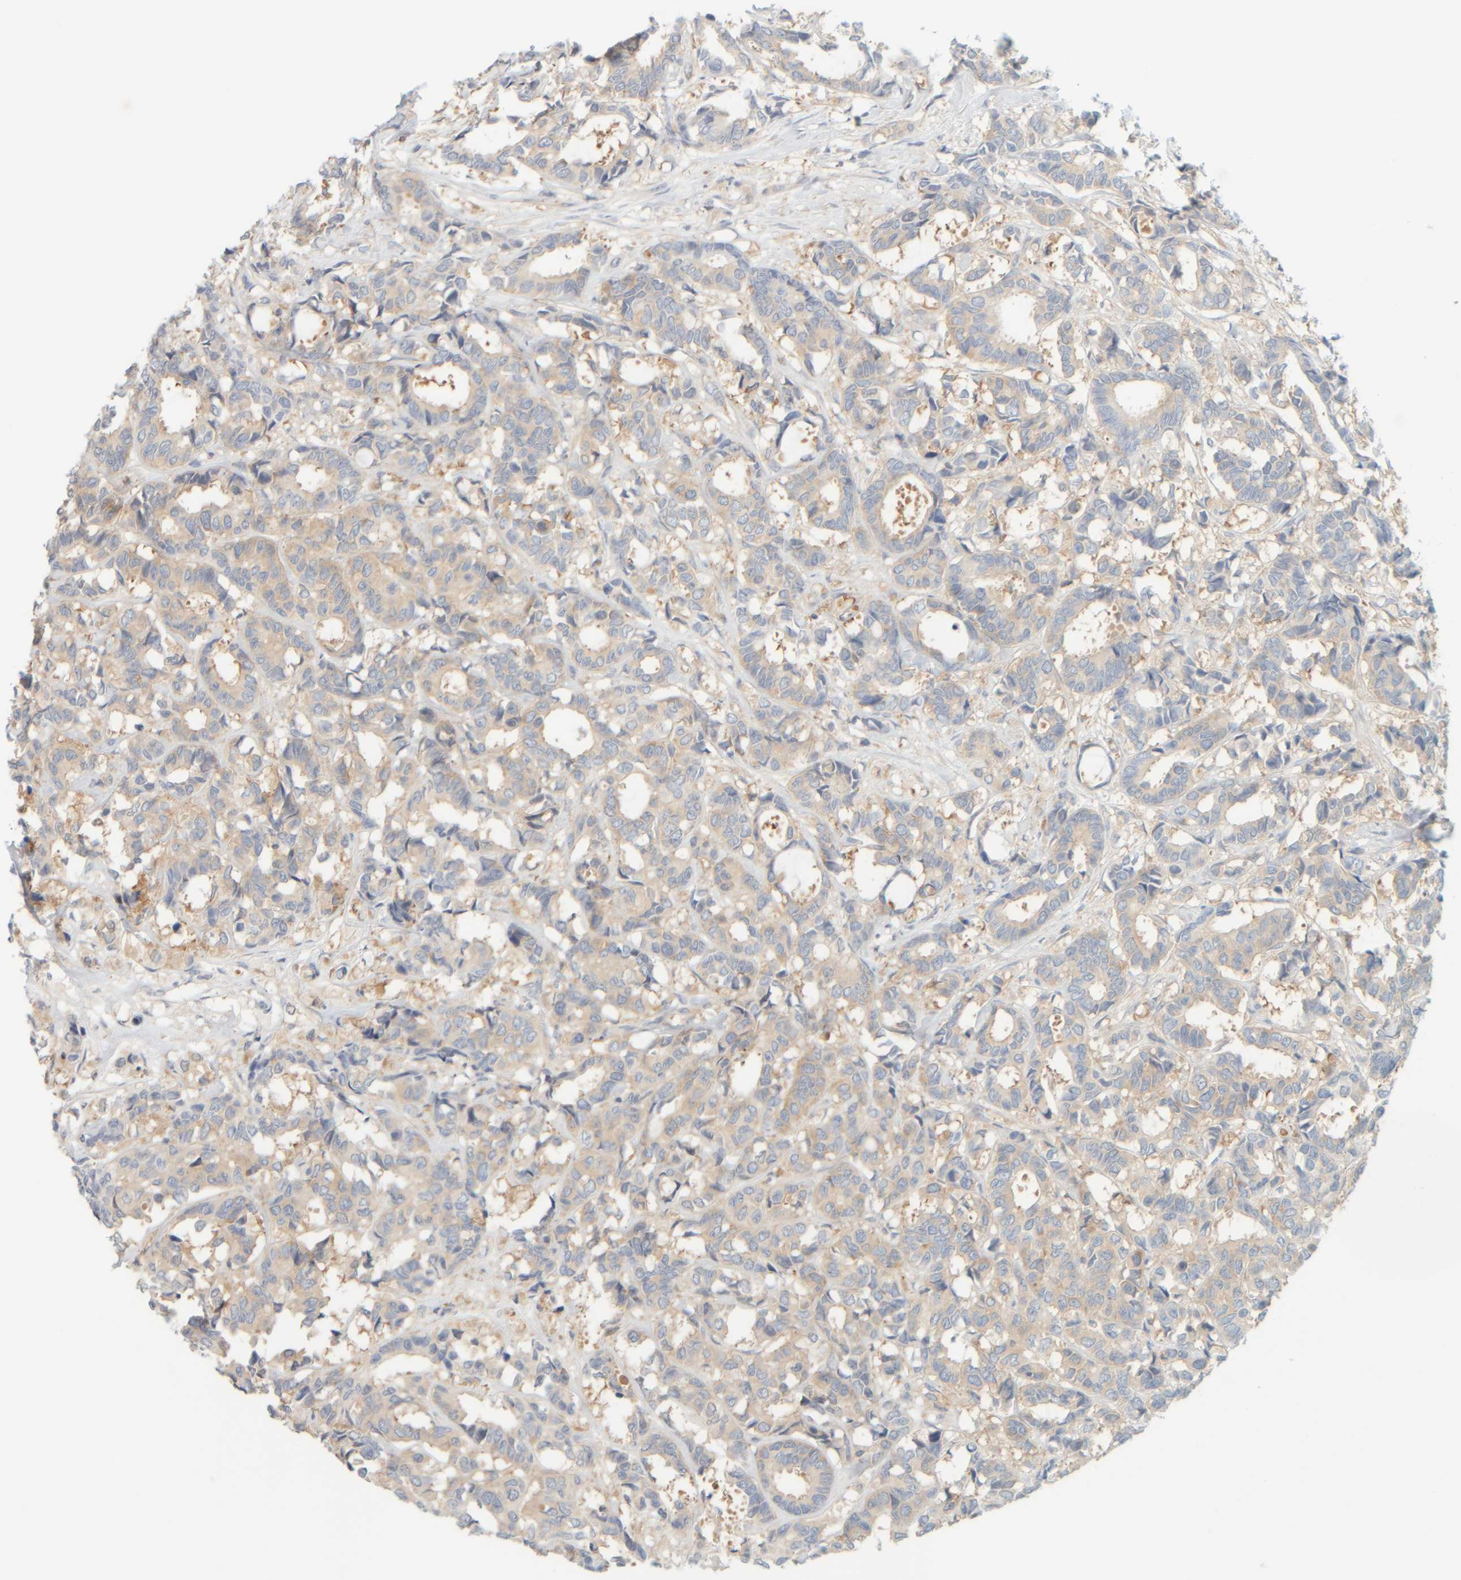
{"staining": {"intensity": "weak", "quantity": ">75%", "location": "cytoplasmic/membranous"}, "tissue": "breast cancer", "cell_type": "Tumor cells", "image_type": "cancer", "snomed": [{"axis": "morphology", "description": "Duct carcinoma"}, {"axis": "topography", "description": "Breast"}], "caption": "This is an image of immunohistochemistry (IHC) staining of intraductal carcinoma (breast), which shows weak positivity in the cytoplasmic/membranous of tumor cells.", "gene": "PTGES3L-AARSD1", "patient": {"sex": "female", "age": 87}}